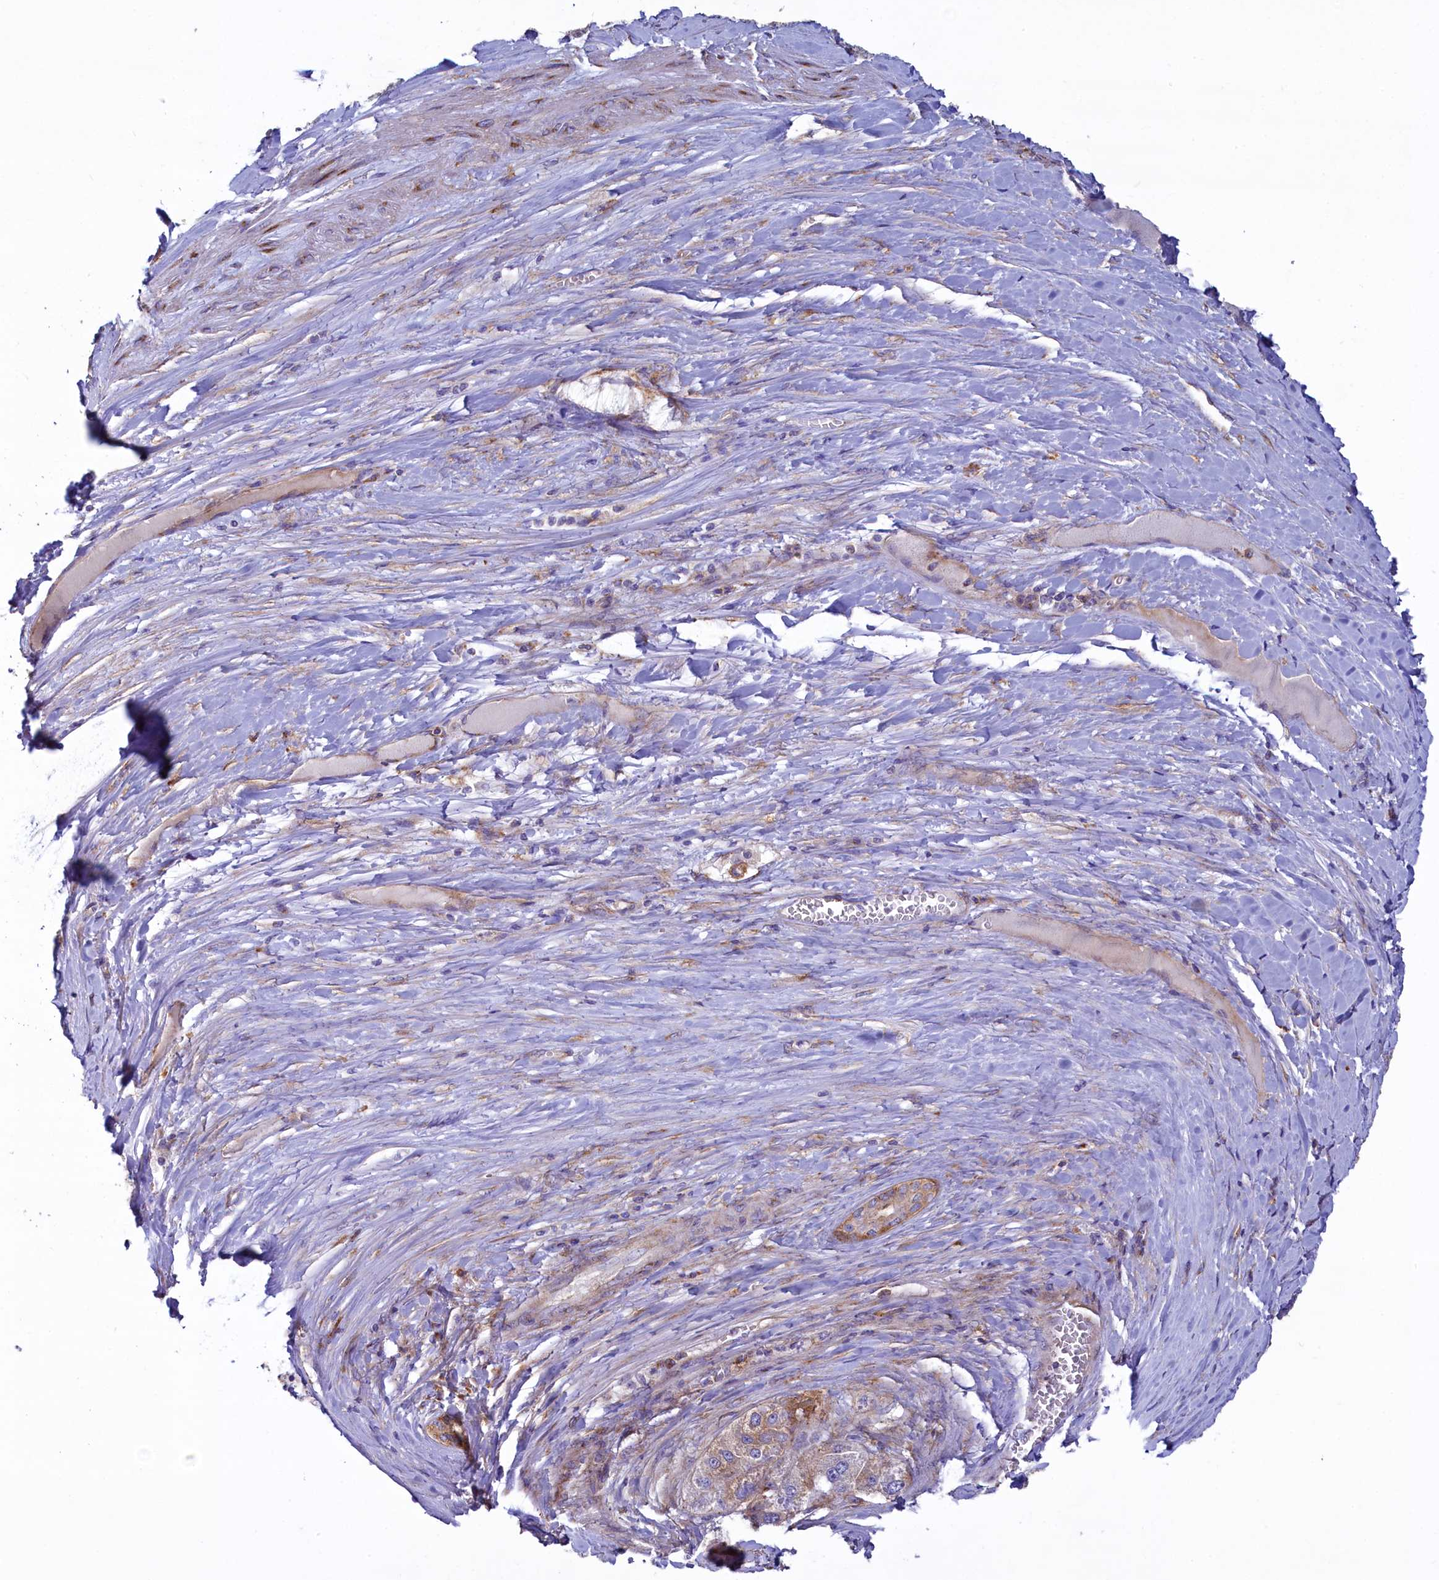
{"staining": {"intensity": "weak", "quantity": "25%-75%", "location": "cytoplasmic/membranous"}, "tissue": "liver cancer", "cell_type": "Tumor cells", "image_type": "cancer", "snomed": [{"axis": "morphology", "description": "Carcinoma, Hepatocellular, NOS"}, {"axis": "topography", "description": "Liver"}], "caption": "Immunohistochemical staining of human hepatocellular carcinoma (liver) shows weak cytoplasmic/membranous protein positivity in approximately 25%-75% of tumor cells.", "gene": "GPR21", "patient": {"sex": "female", "age": 73}}